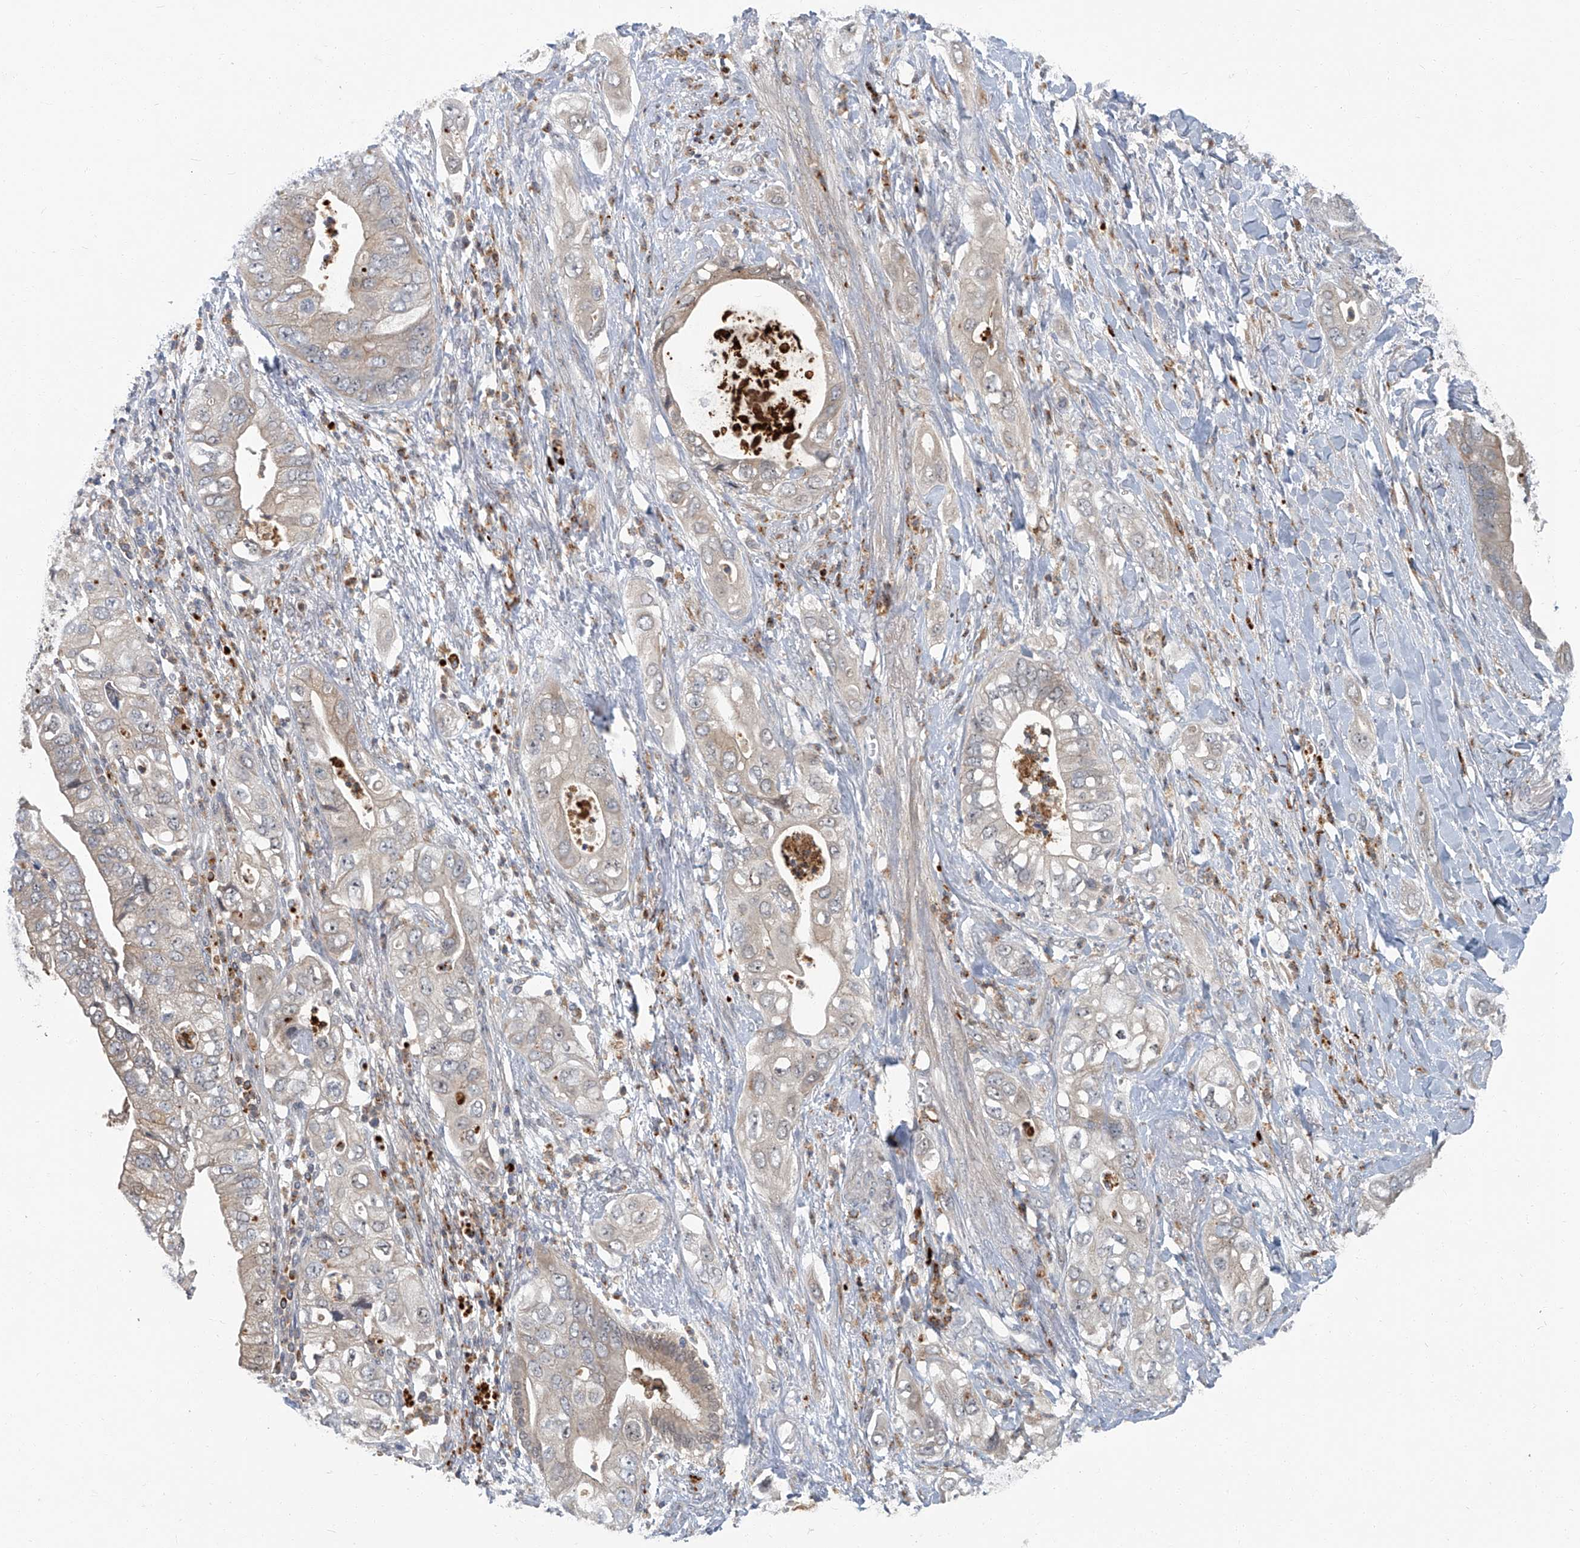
{"staining": {"intensity": "weak", "quantity": ">75%", "location": "cytoplasmic/membranous"}, "tissue": "pancreatic cancer", "cell_type": "Tumor cells", "image_type": "cancer", "snomed": [{"axis": "morphology", "description": "Adenocarcinoma, NOS"}, {"axis": "topography", "description": "Pancreas"}], "caption": "Pancreatic cancer stained with a brown dye reveals weak cytoplasmic/membranous positive expression in about >75% of tumor cells.", "gene": "AKNAD1", "patient": {"sex": "female", "age": 78}}